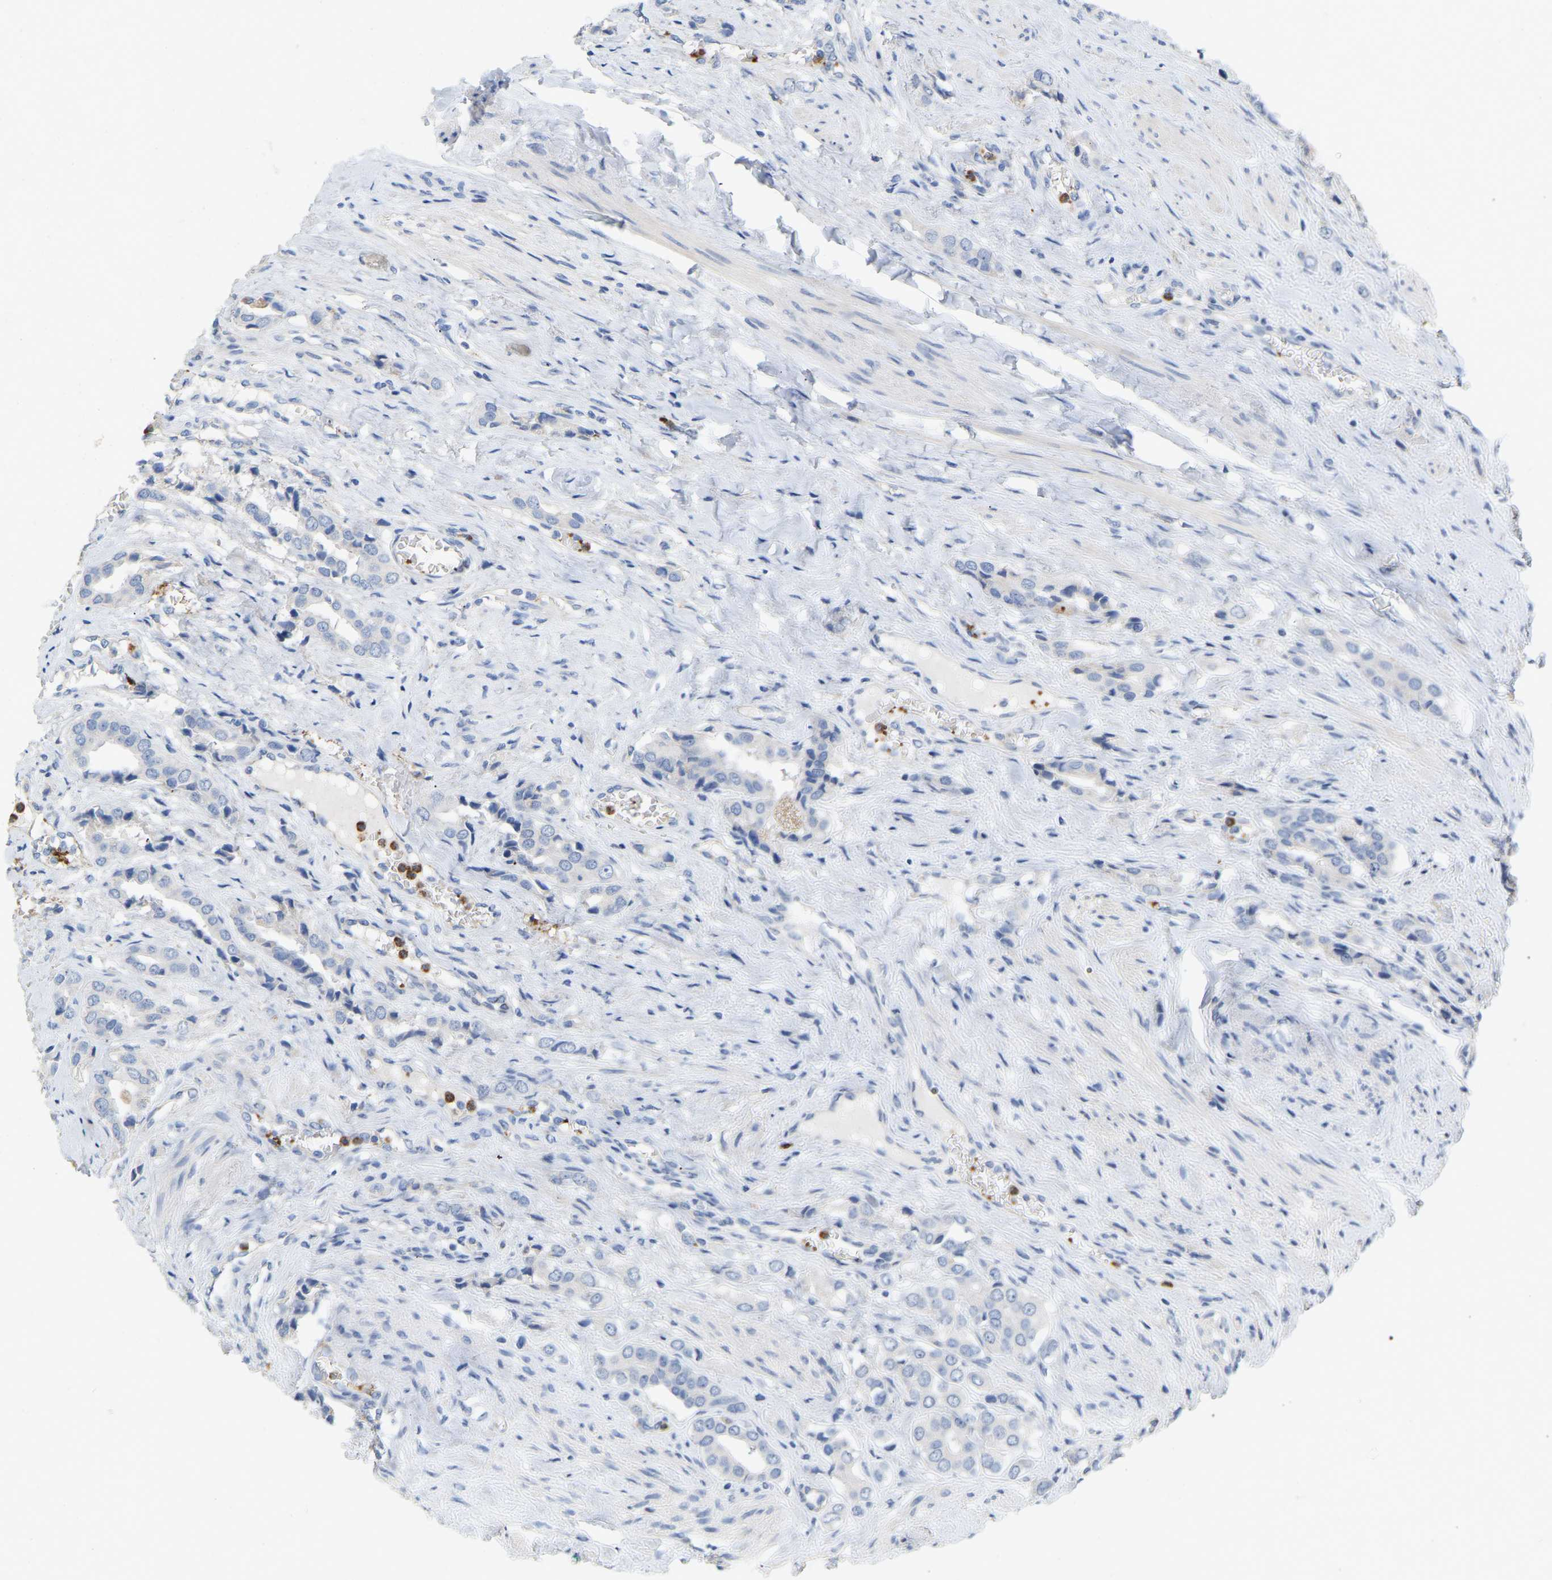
{"staining": {"intensity": "negative", "quantity": "none", "location": "none"}, "tissue": "prostate cancer", "cell_type": "Tumor cells", "image_type": "cancer", "snomed": [{"axis": "morphology", "description": "Adenocarcinoma, High grade"}, {"axis": "topography", "description": "Prostate"}], "caption": "DAB (3,3'-diaminobenzidine) immunohistochemical staining of human prostate cancer exhibits no significant positivity in tumor cells.", "gene": "RHEB", "patient": {"sex": "male", "age": 52}}